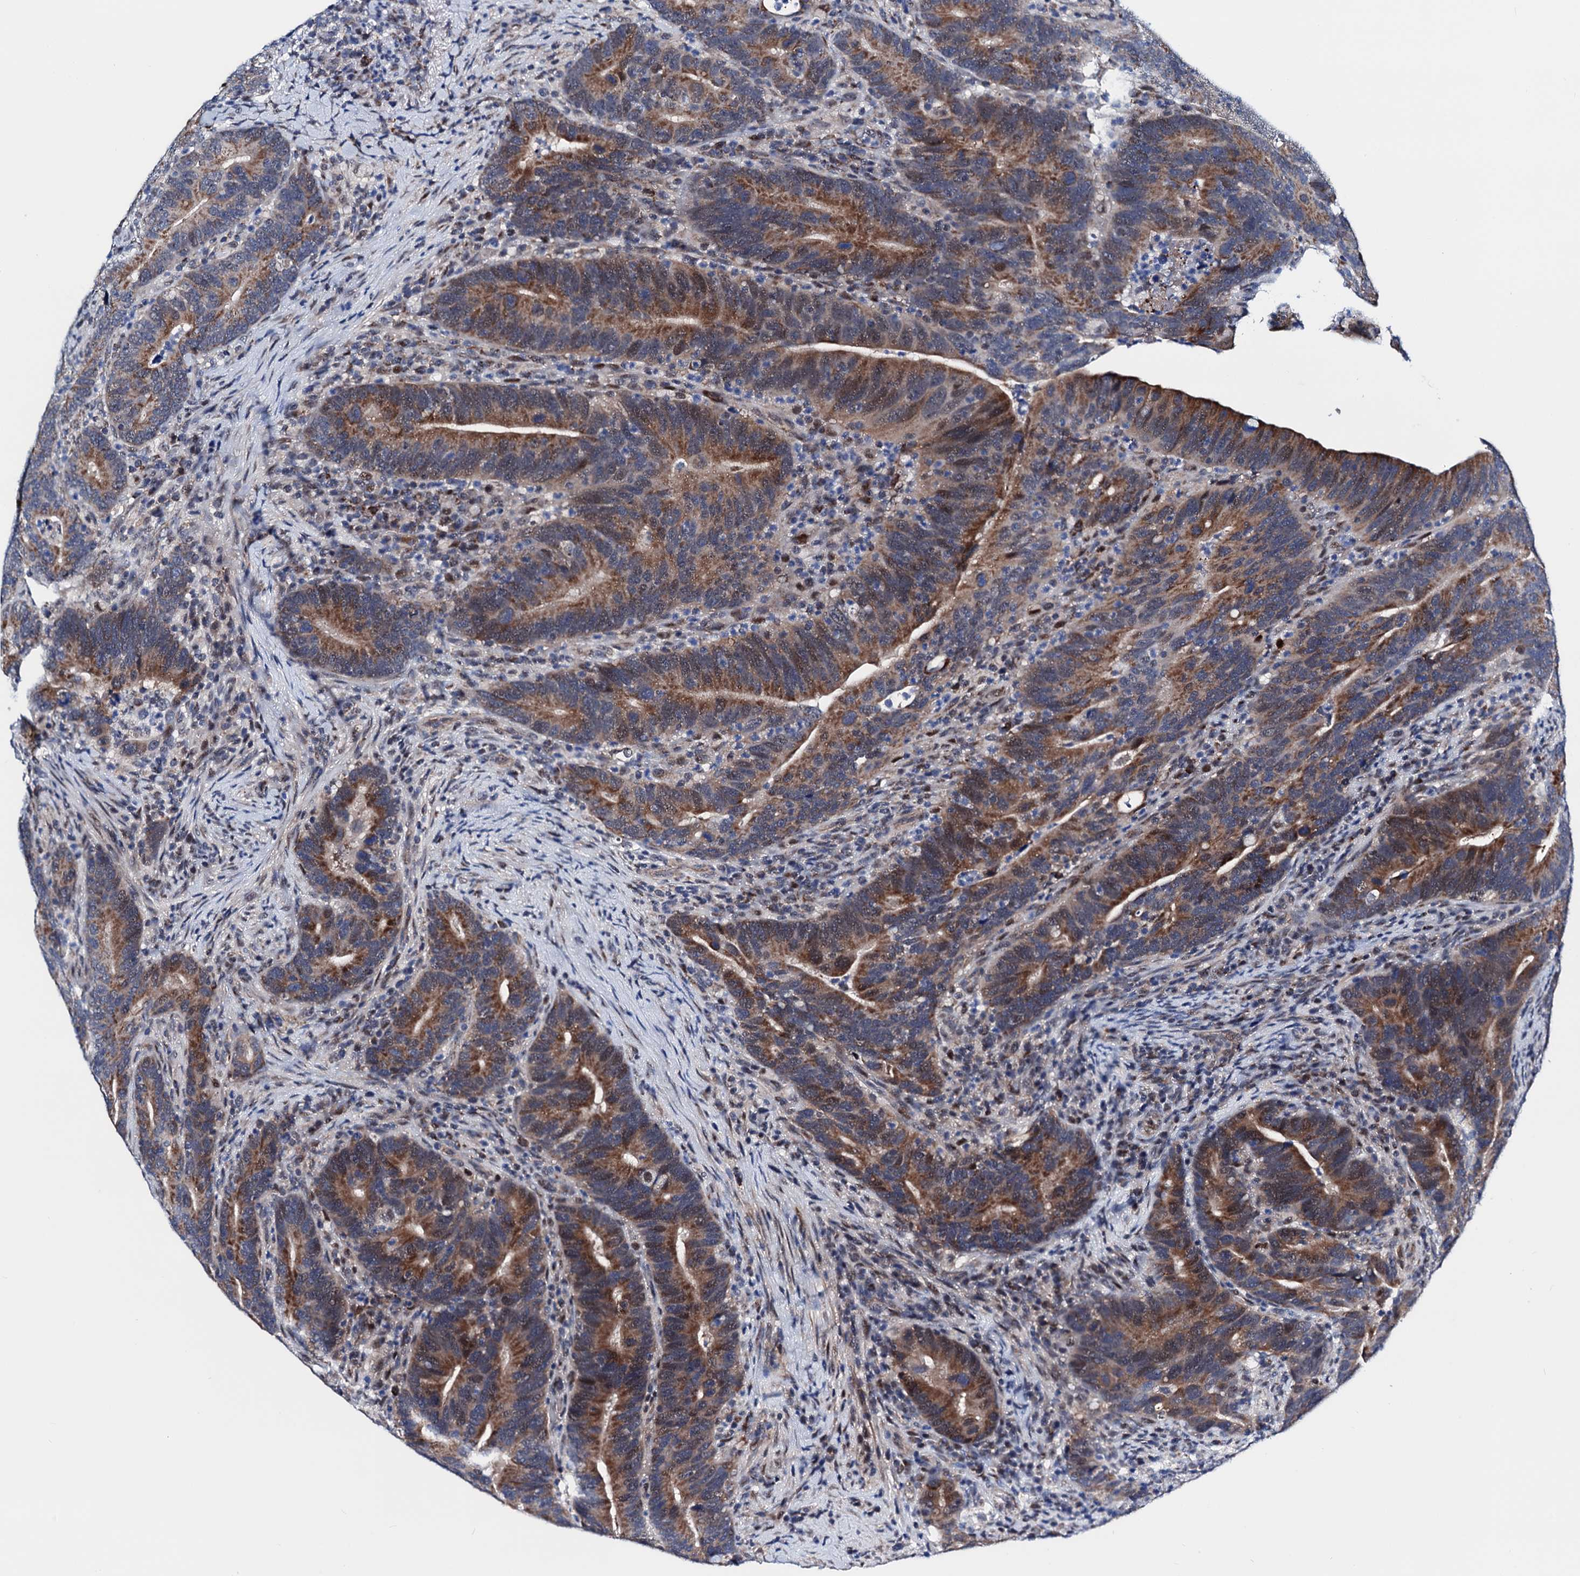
{"staining": {"intensity": "moderate", "quantity": ">75%", "location": "cytoplasmic/membranous"}, "tissue": "colorectal cancer", "cell_type": "Tumor cells", "image_type": "cancer", "snomed": [{"axis": "morphology", "description": "Adenocarcinoma, NOS"}, {"axis": "topography", "description": "Colon"}], "caption": "Colorectal adenocarcinoma stained with a protein marker exhibits moderate staining in tumor cells.", "gene": "COA4", "patient": {"sex": "female", "age": 66}}